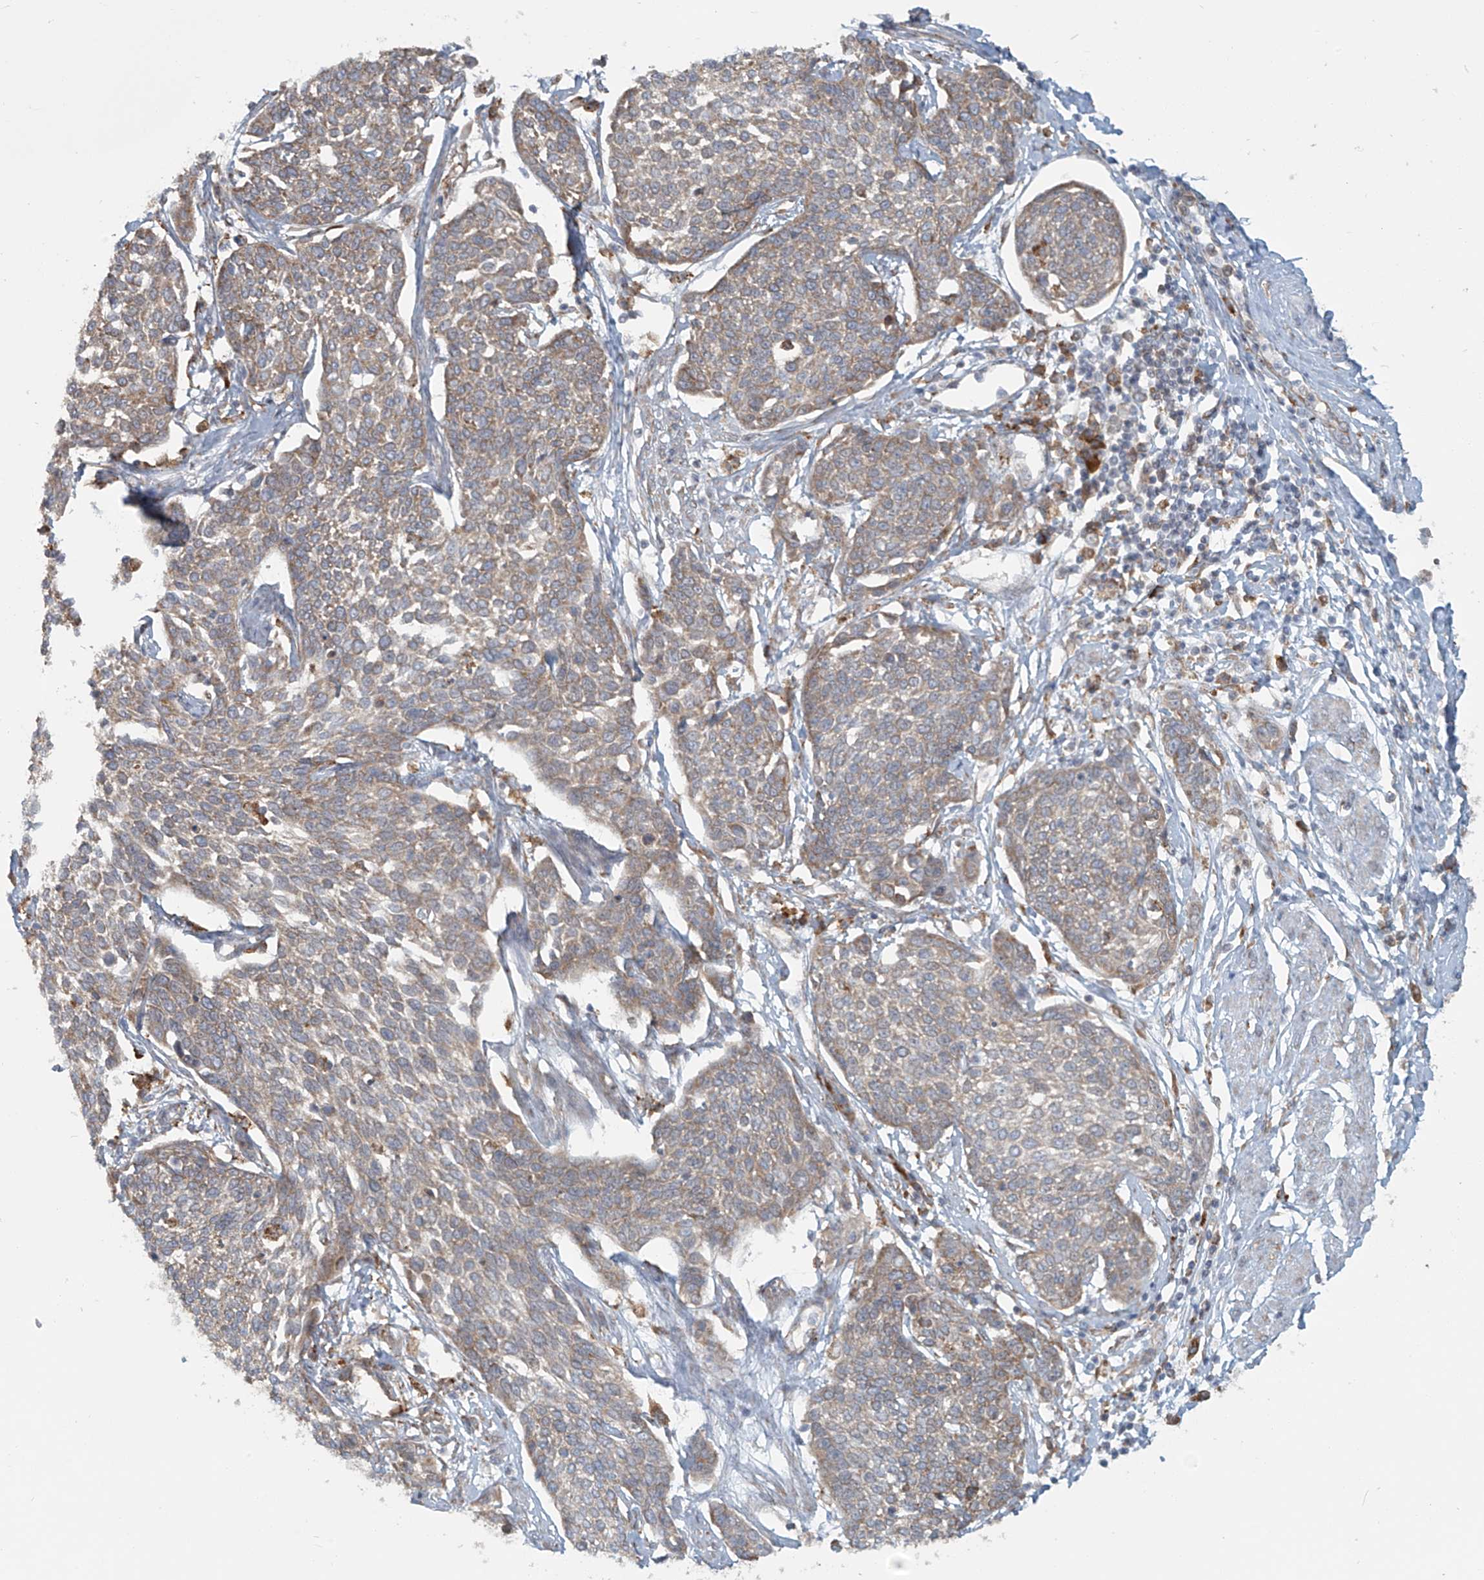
{"staining": {"intensity": "weak", "quantity": "25%-75%", "location": "cytoplasmic/membranous"}, "tissue": "cervical cancer", "cell_type": "Tumor cells", "image_type": "cancer", "snomed": [{"axis": "morphology", "description": "Squamous cell carcinoma, NOS"}, {"axis": "topography", "description": "Cervix"}], "caption": "An immunohistochemistry image of tumor tissue is shown. Protein staining in brown labels weak cytoplasmic/membranous positivity in cervical cancer within tumor cells.", "gene": "KATNIP", "patient": {"sex": "female", "age": 34}}